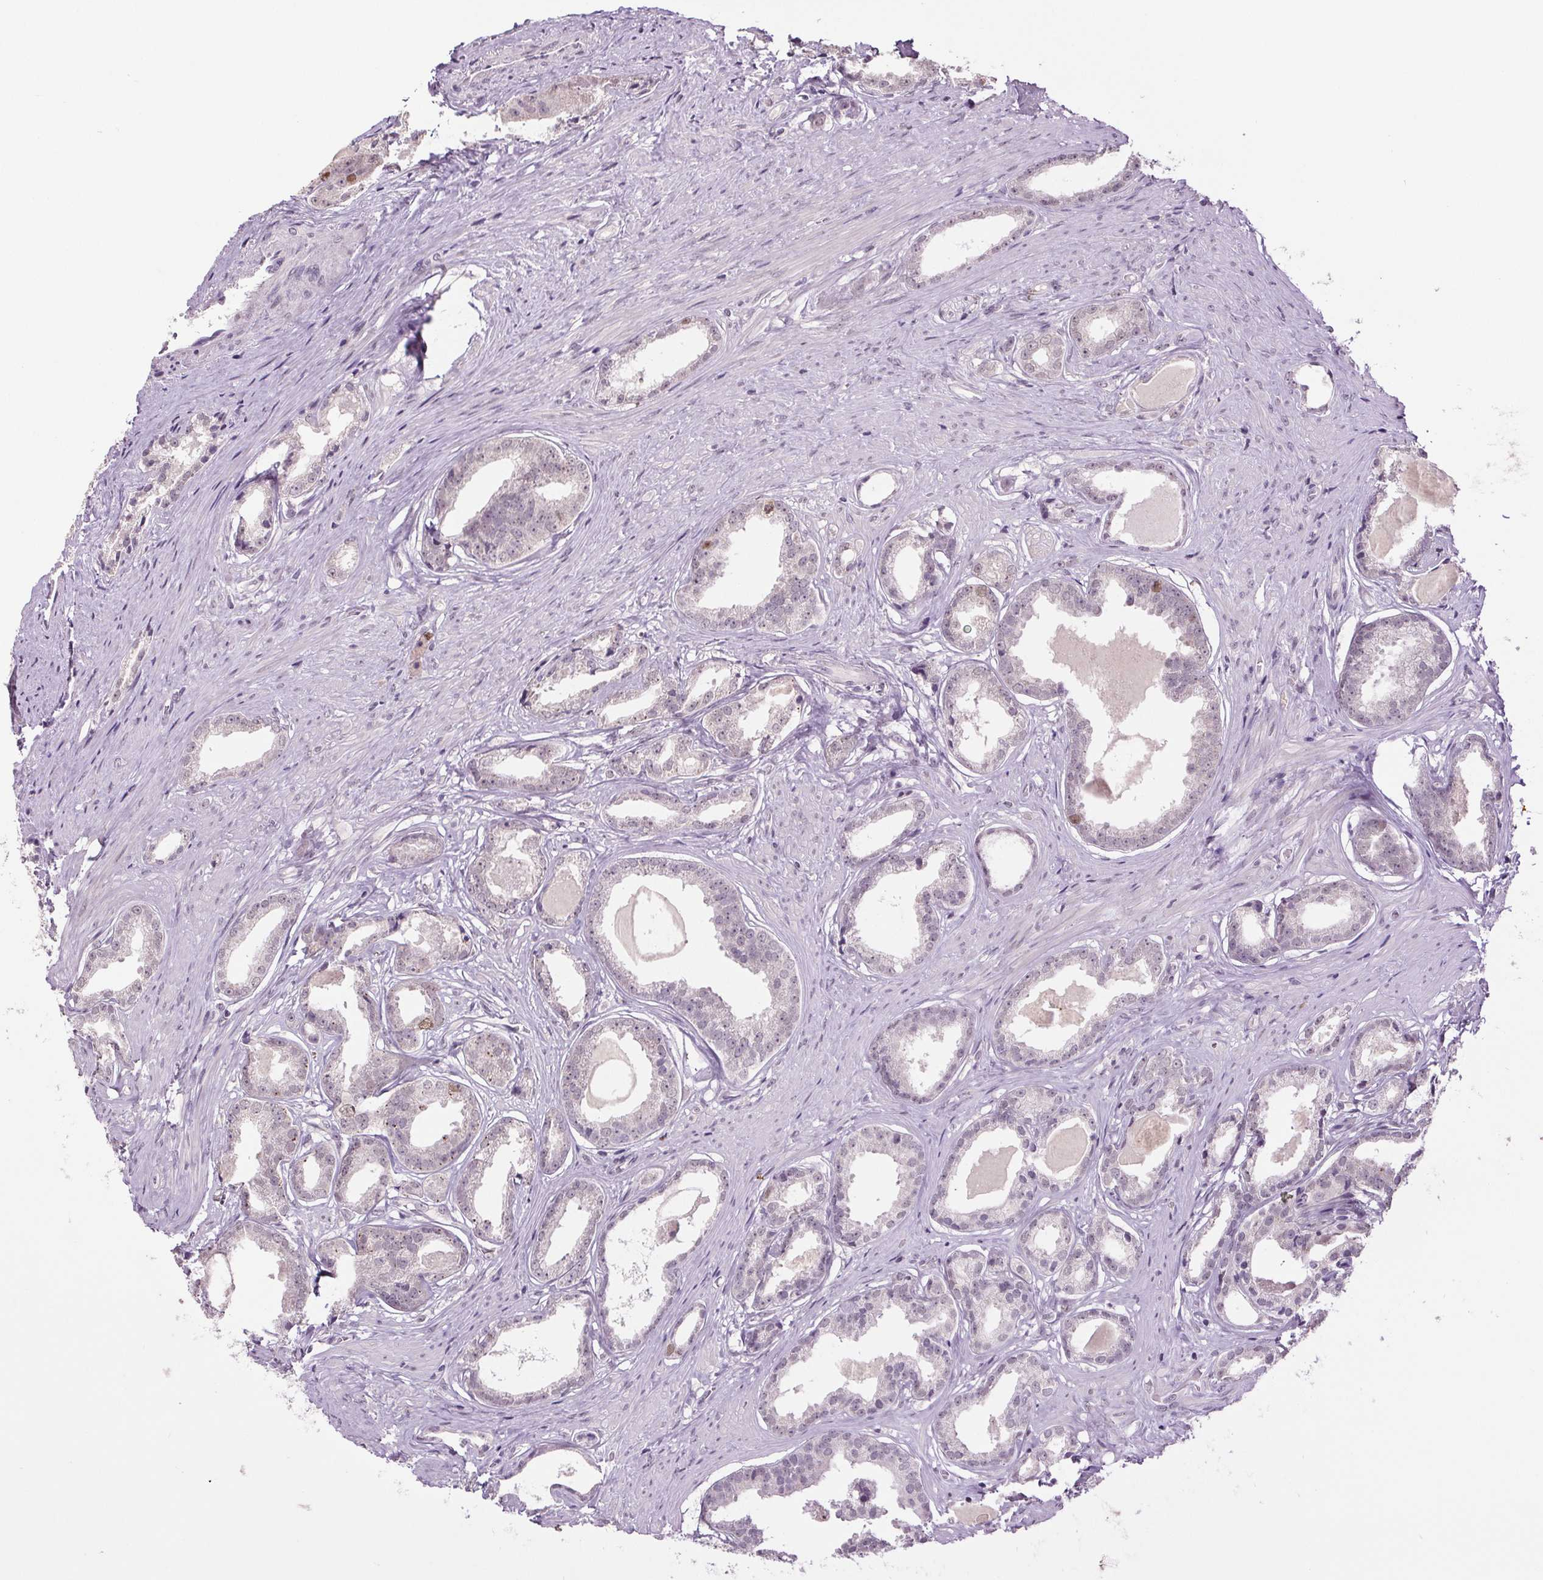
{"staining": {"intensity": "moderate", "quantity": "<25%", "location": "cytoplasmic/membranous"}, "tissue": "prostate cancer", "cell_type": "Tumor cells", "image_type": "cancer", "snomed": [{"axis": "morphology", "description": "Adenocarcinoma, Low grade"}, {"axis": "topography", "description": "Prostate"}], "caption": "Human prostate cancer stained with a protein marker reveals moderate staining in tumor cells.", "gene": "CENPF", "patient": {"sex": "male", "age": 65}}